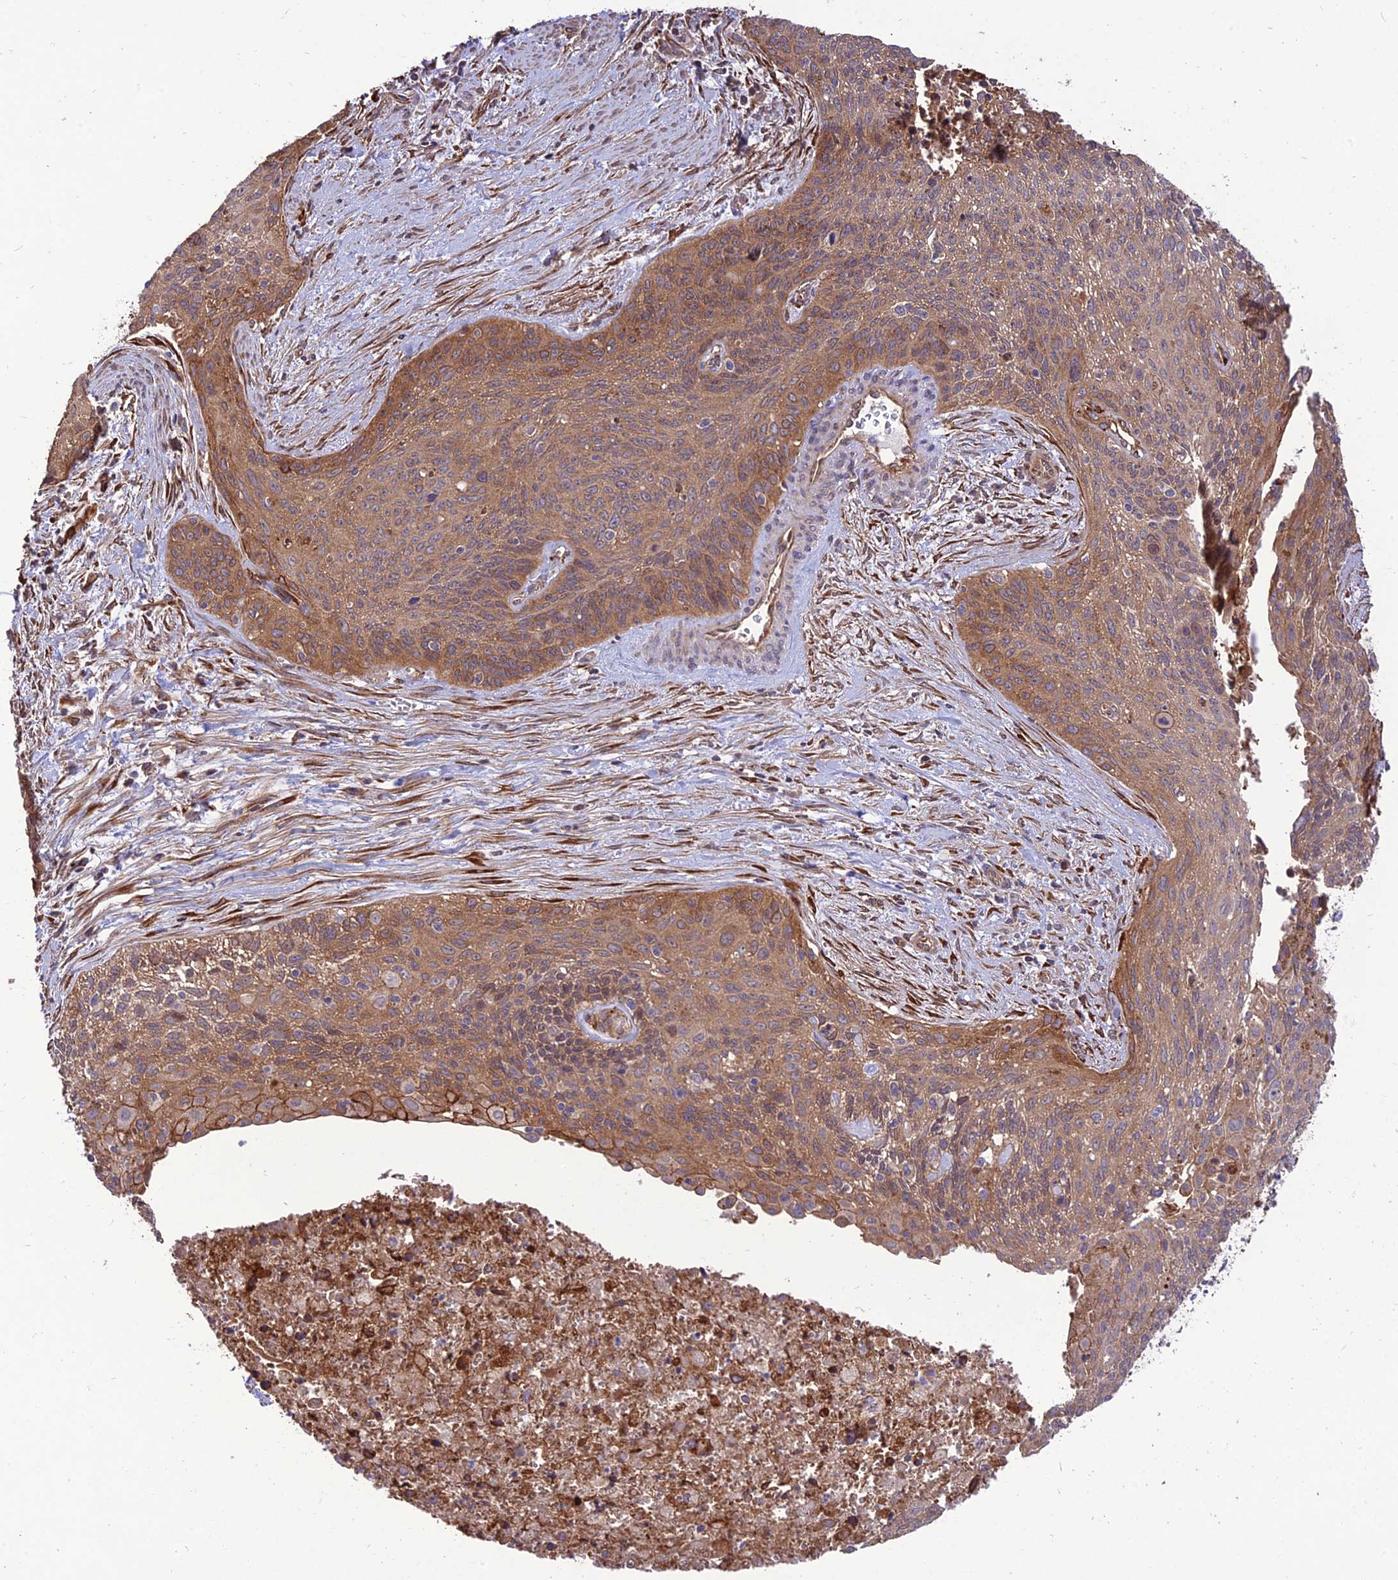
{"staining": {"intensity": "moderate", "quantity": ">75%", "location": "cytoplasmic/membranous"}, "tissue": "cervical cancer", "cell_type": "Tumor cells", "image_type": "cancer", "snomed": [{"axis": "morphology", "description": "Squamous cell carcinoma, NOS"}, {"axis": "topography", "description": "Cervix"}], "caption": "Moderate cytoplasmic/membranous staining for a protein is appreciated in approximately >75% of tumor cells of cervical cancer (squamous cell carcinoma) using IHC.", "gene": "CRTAP", "patient": {"sex": "female", "age": 55}}